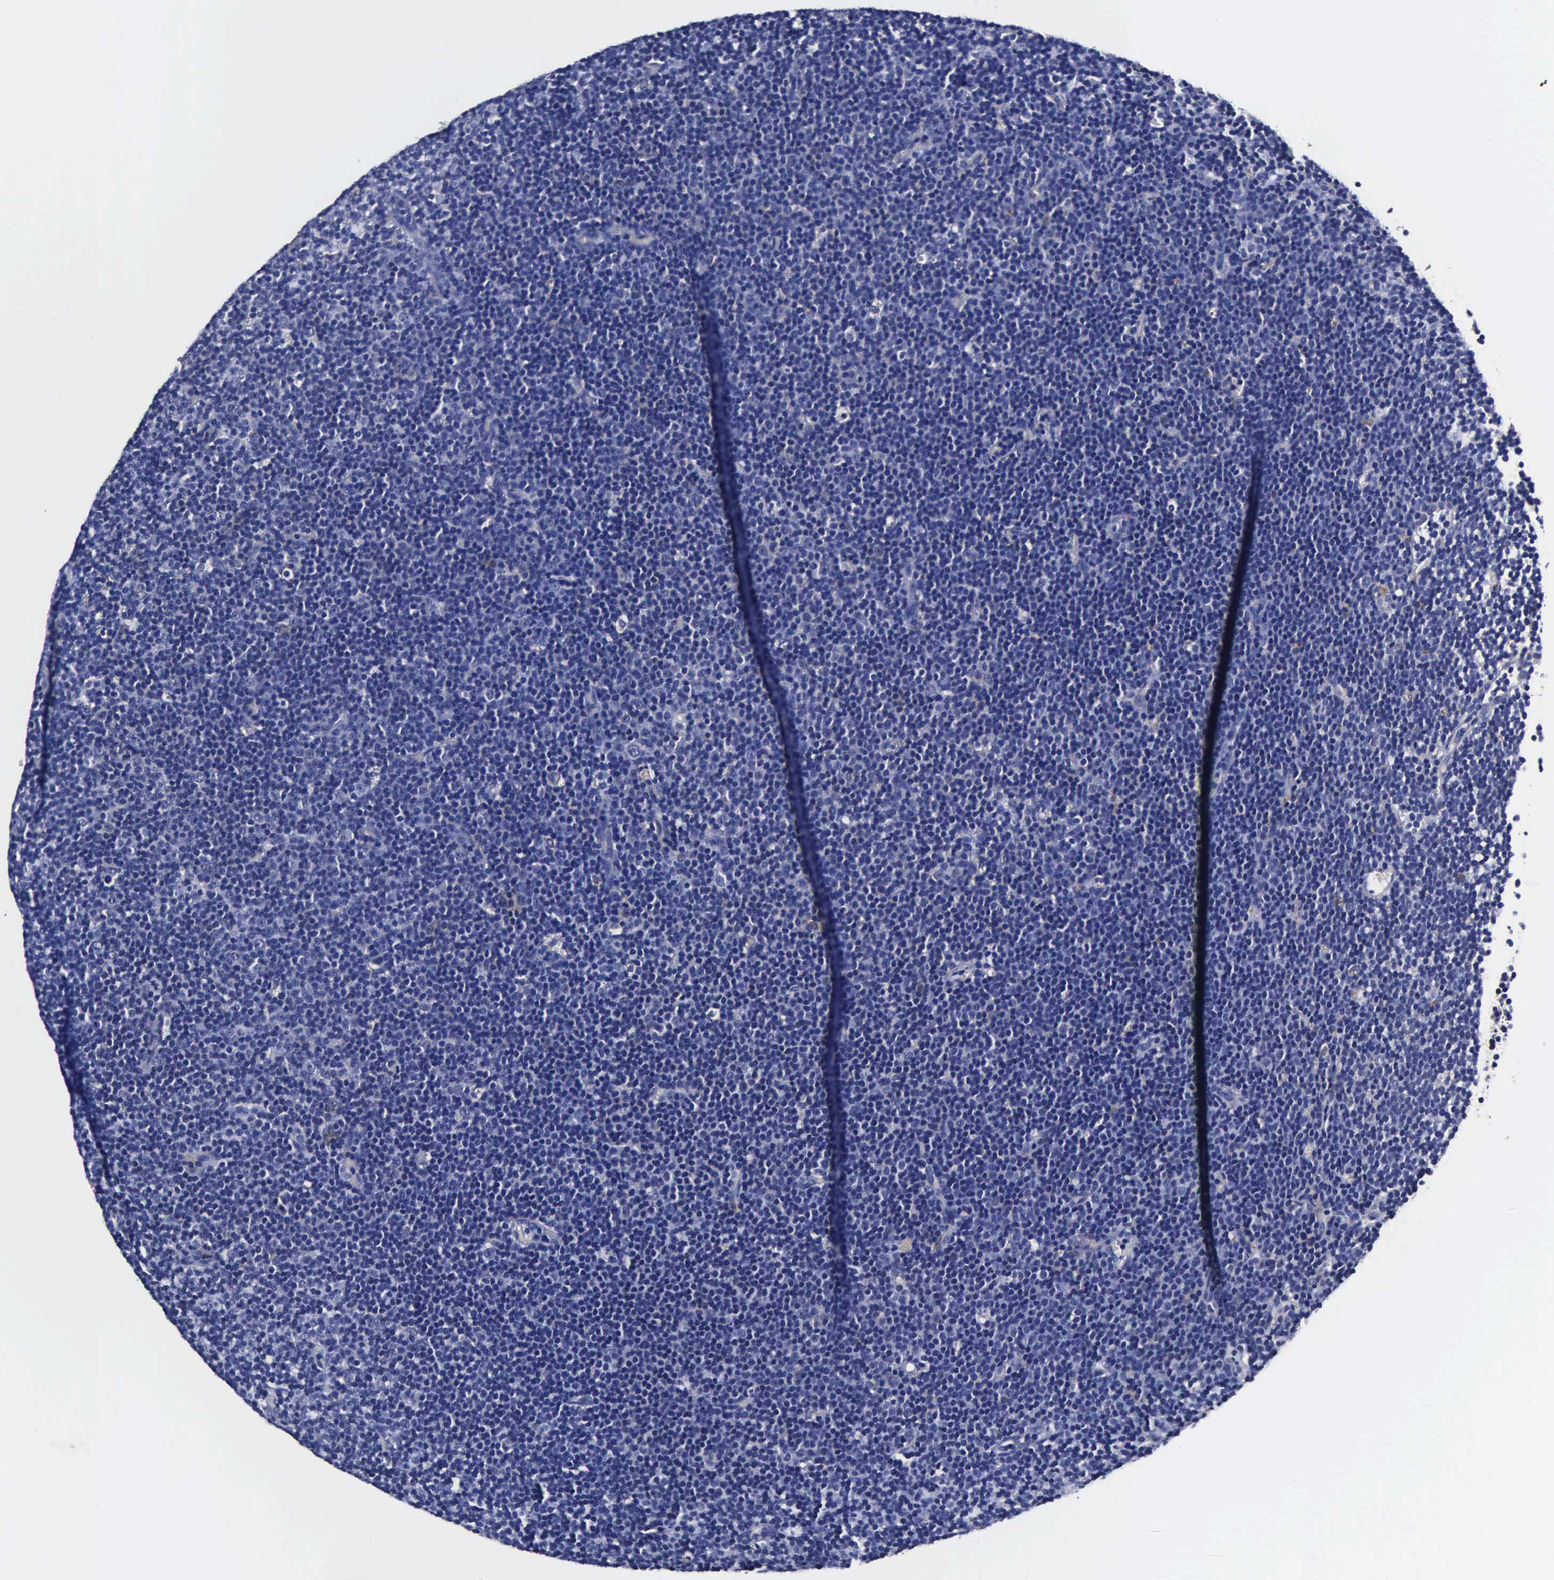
{"staining": {"intensity": "negative", "quantity": "none", "location": "none"}, "tissue": "lymphoma", "cell_type": "Tumor cells", "image_type": "cancer", "snomed": [{"axis": "morphology", "description": "Malignant lymphoma, non-Hodgkin's type, Low grade"}, {"axis": "topography", "description": "Lymph node"}], "caption": "Lymphoma was stained to show a protein in brown. There is no significant staining in tumor cells.", "gene": "CST3", "patient": {"sex": "male", "age": 57}}